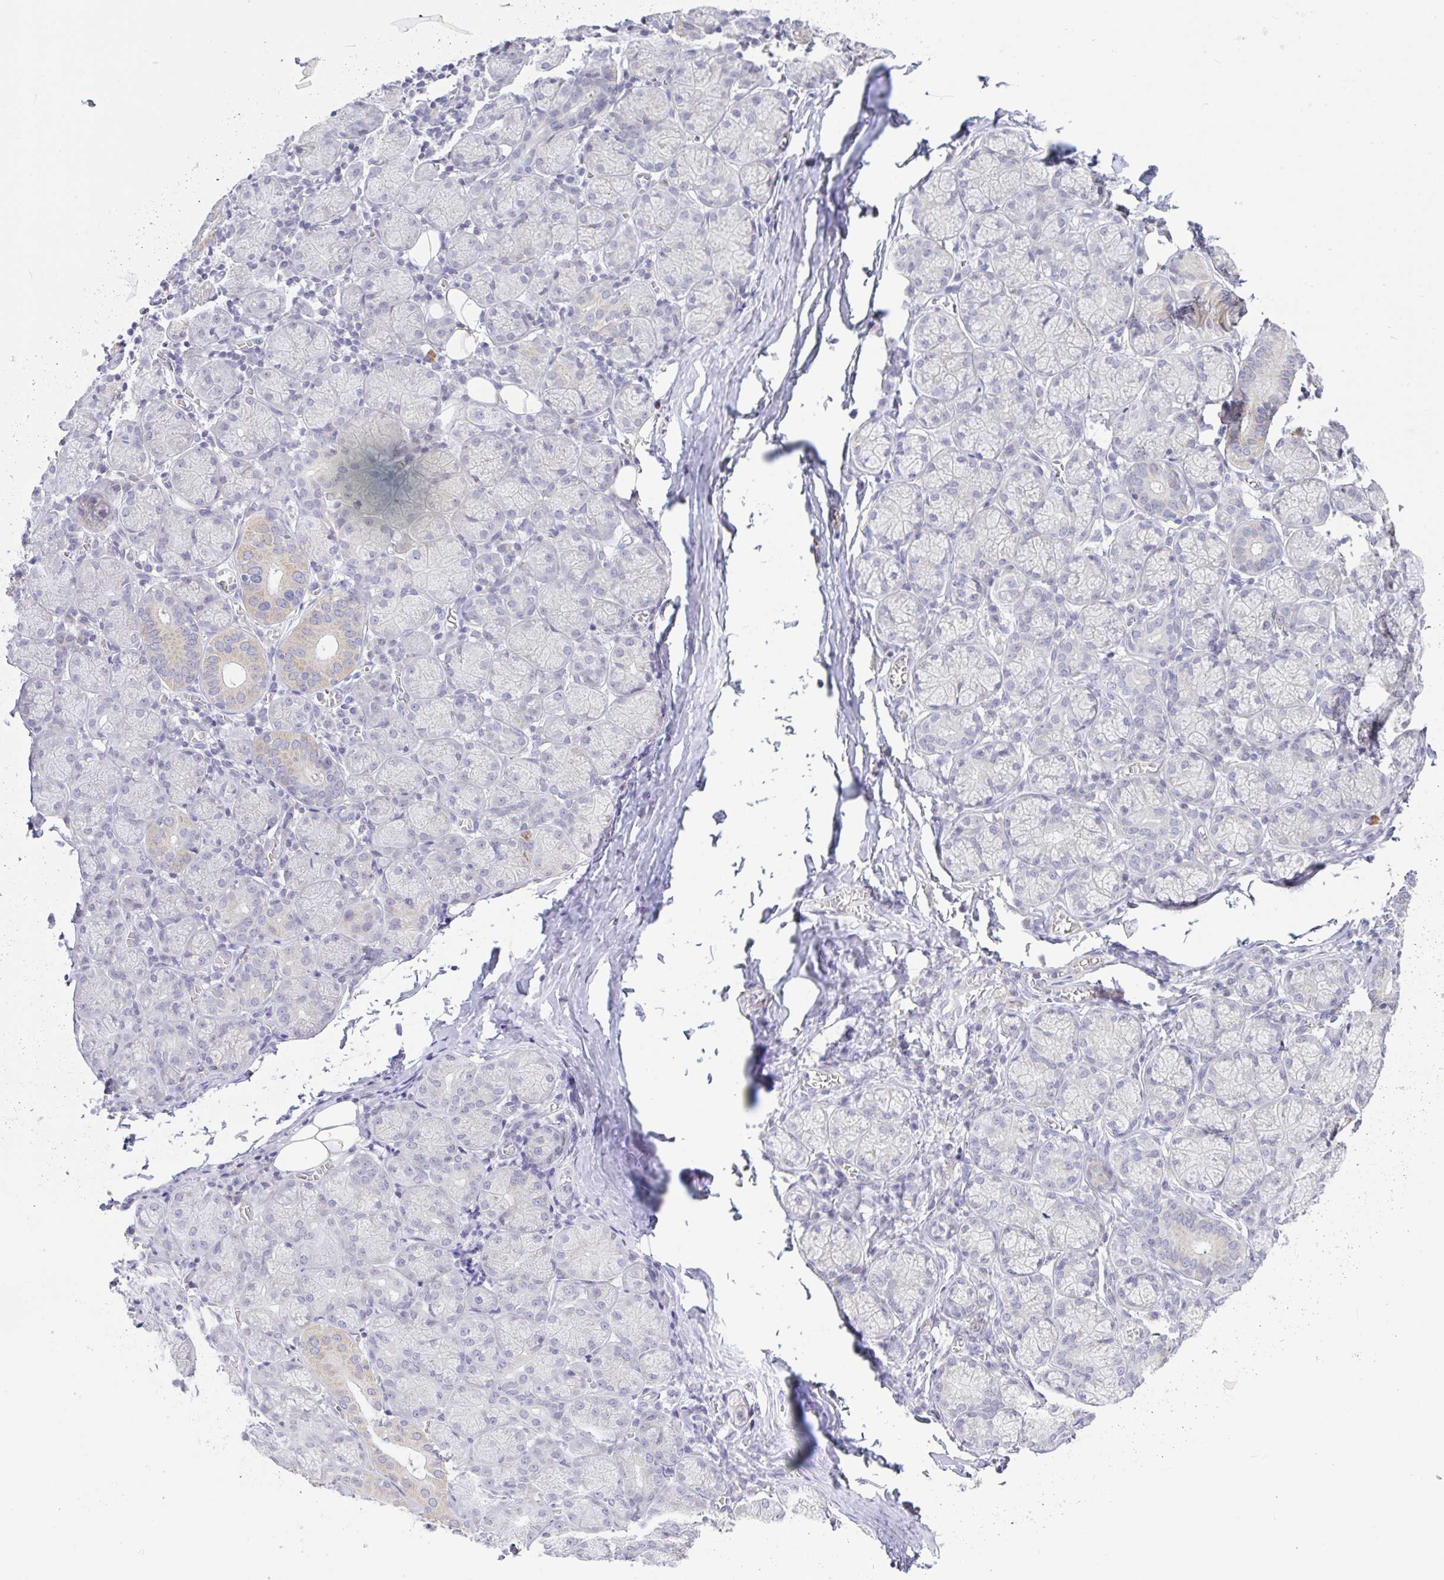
{"staining": {"intensity": "weak", "quantity": "<25%", "location": "cytoplasmic/membranous"}, "tissue": "salivary gland", "cell_type": "Glandular cells", "image_type": "normal", "snomed": [{"axis": "morphology", "description": "Normal tissue, NOS"}, {"axis": "topography", "description": "Salivary gland"}], "caption": "This is an immunohistochemistry (IHC) micrograph of benign salivary gland. There is no expression in glandular cells.", "gene": "PLCD4", "patient": {"sex": "female", "age": 24}}